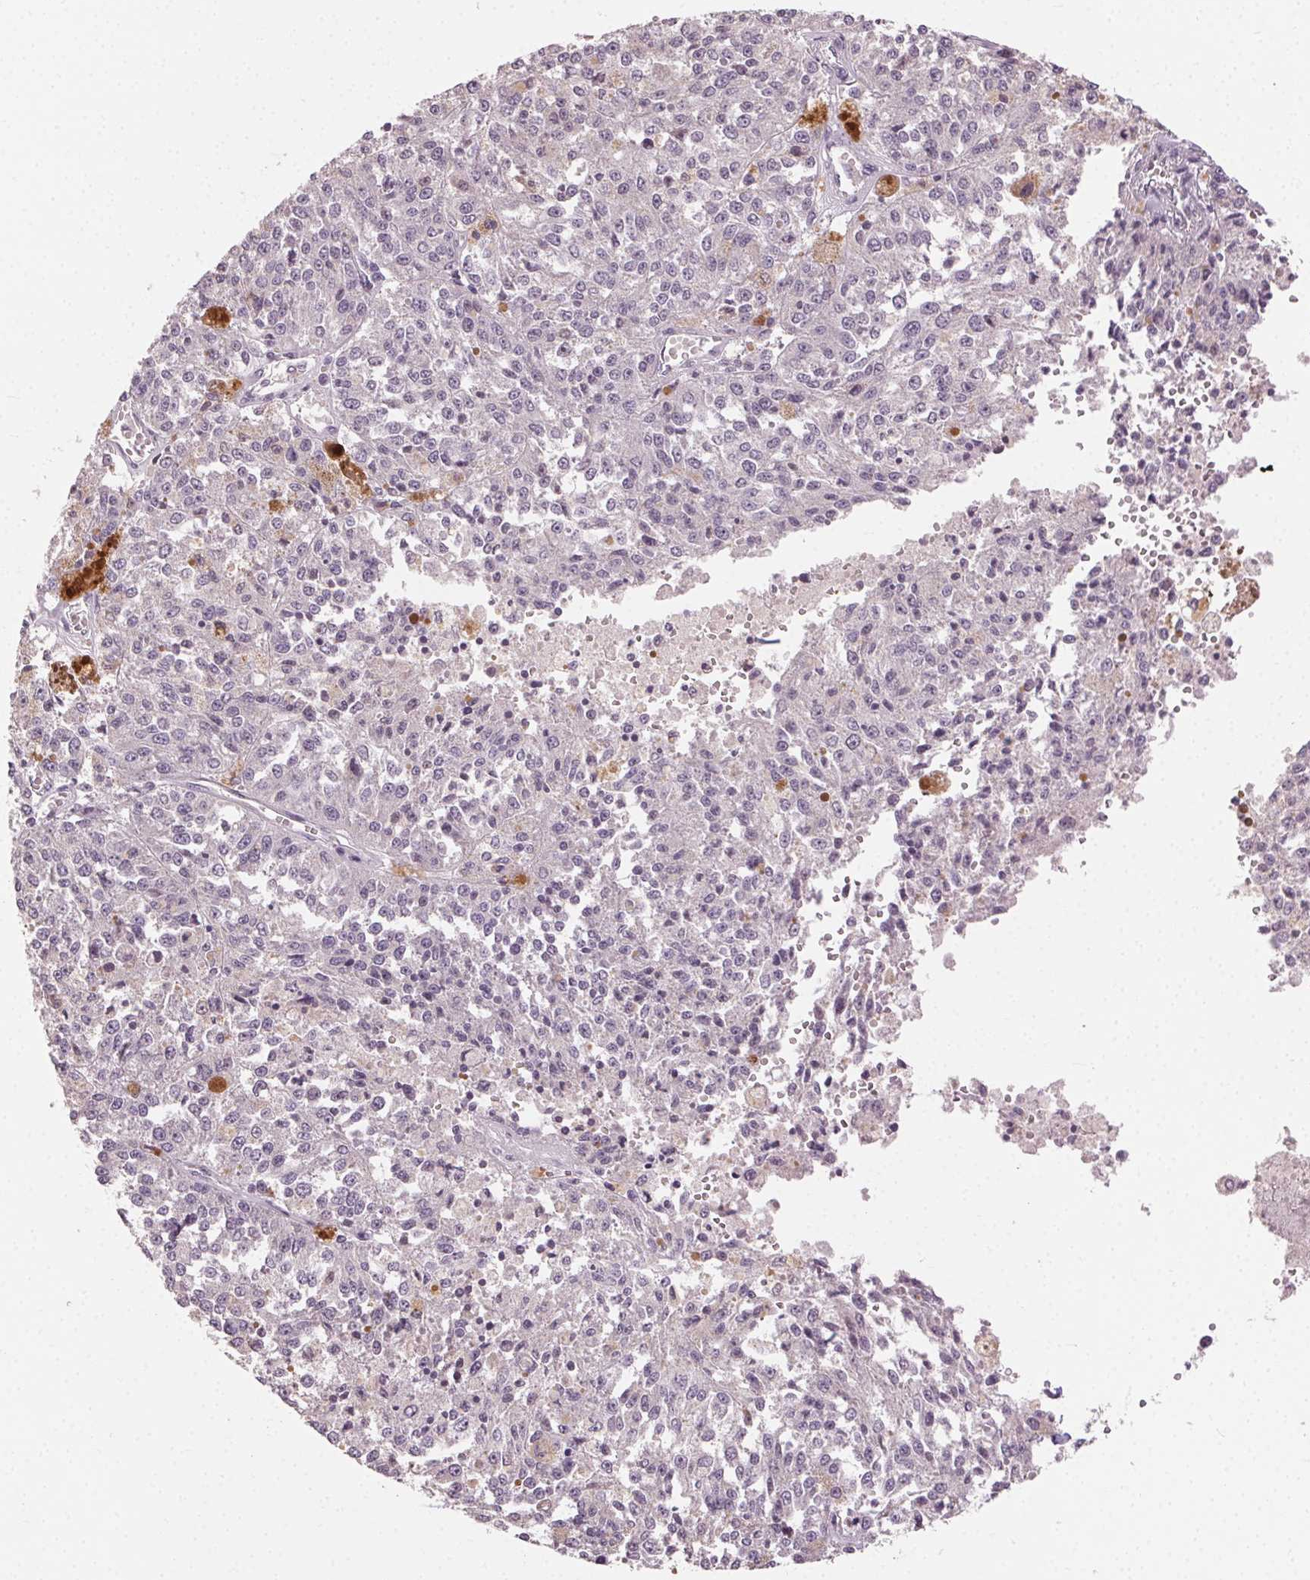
{"staining": {"intensity": "negative", "quantity": "none", "location": "none"}, "tissue": "melanoma", "cell_type": "Tumor cells", "image_type": "cancer", "snomed": [{"axis": "morphology", "description": "Malignant melanoma, Metastatic site"}, {"axis": "topography", "description": "Lymph node"}], "caption": "Malignant melanoma (metastatic site) was stained to show a protein in brown. There is no significant expression in tumor cells.", "gene": "CLTRN", "patient": {"sex": "female", "age": 64}}